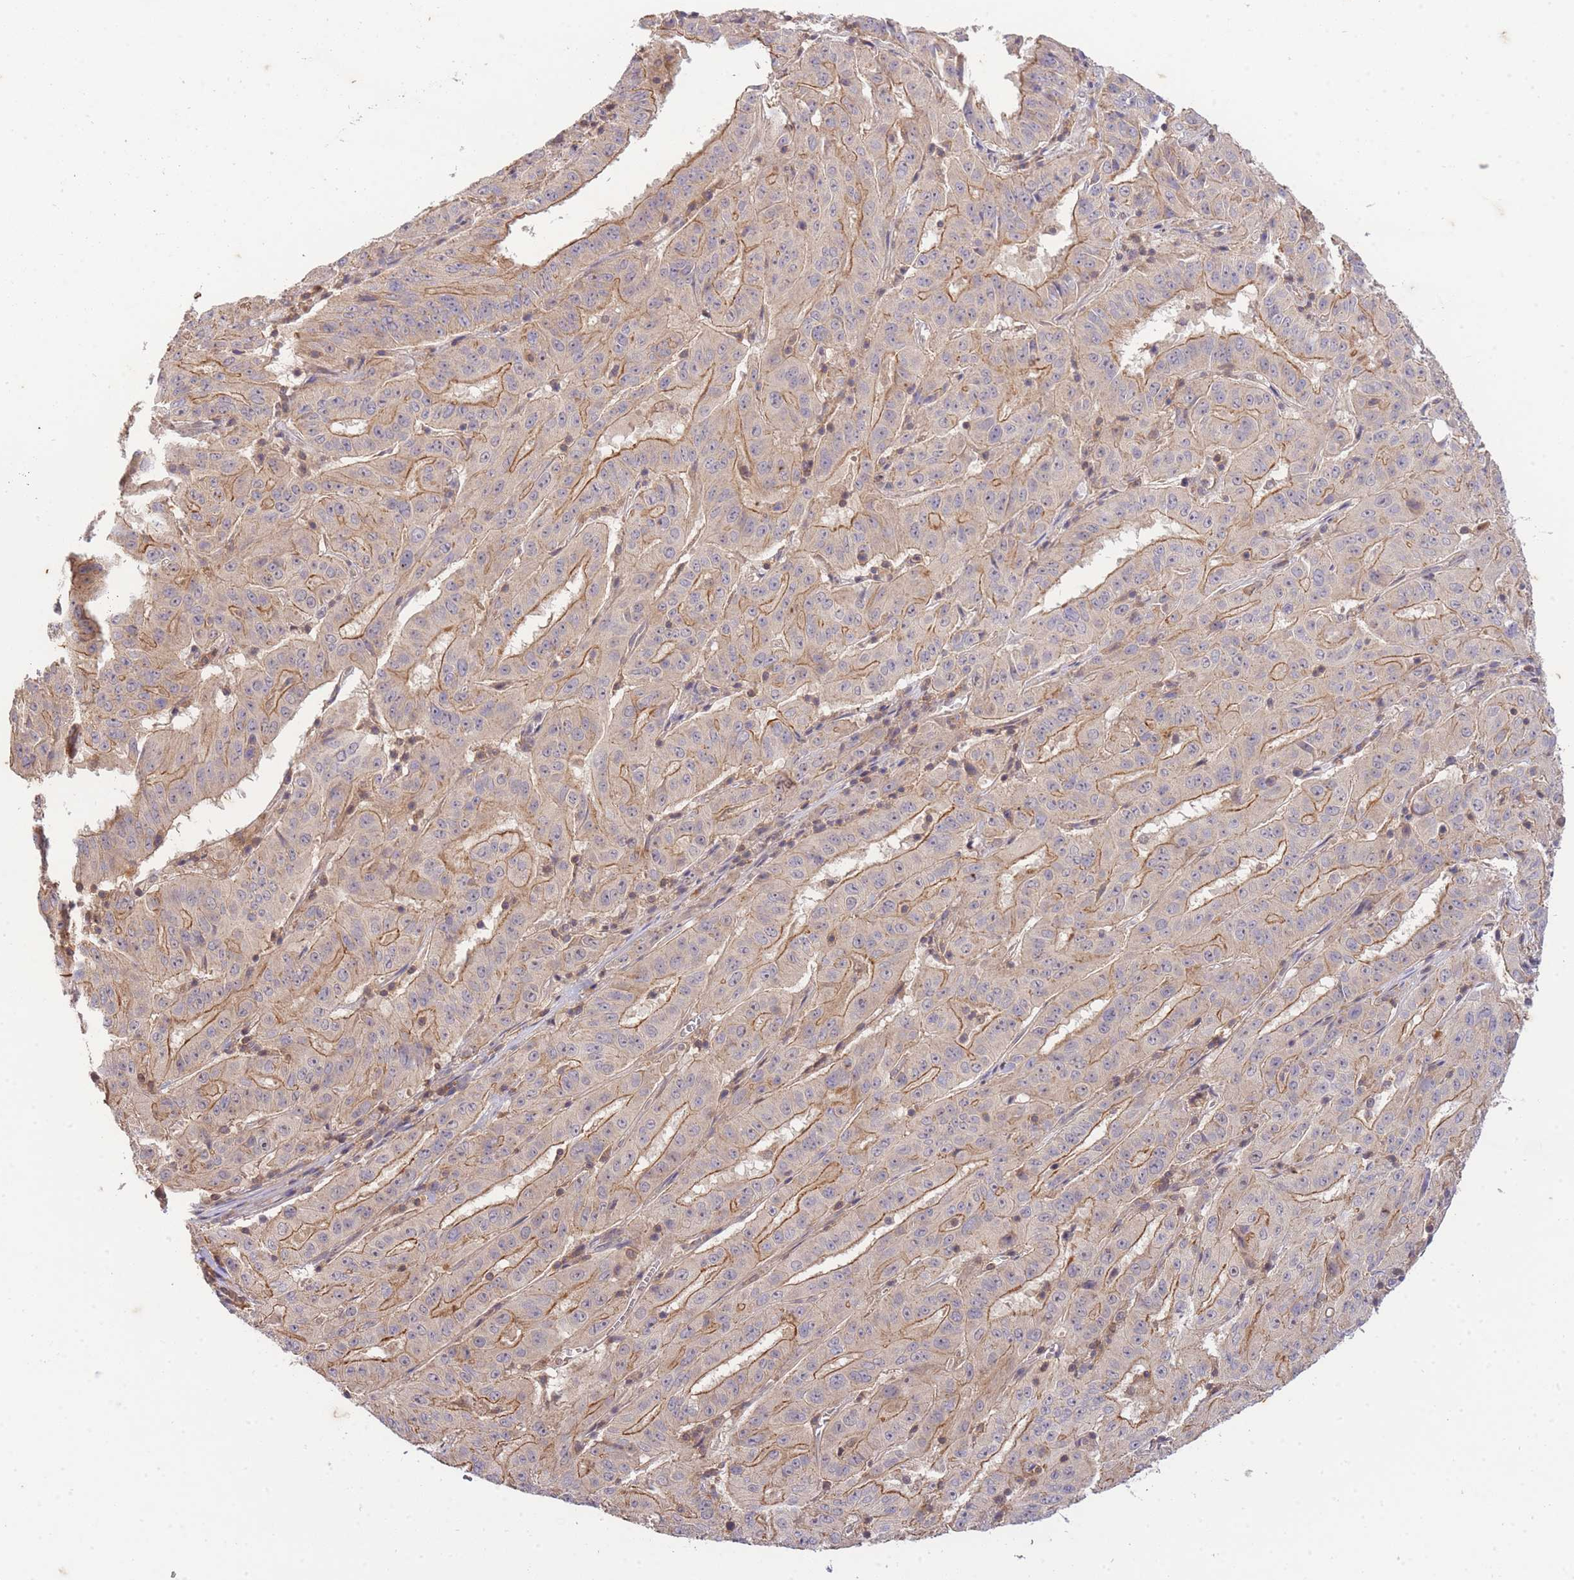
{"staining": {"intensity": "moderate", "quantity": "25%-75%", "location": "cytoplasmic/membranous"}, "tissue": "pancreatic cancer", "cell_type": "Tumor cells", "image_type": "cancer", "snomed": [{"axis": "morphology", "description": "Adenocarcinoma, NOS"}, {"axis": "topography", "description": "Pancreas"}], "caption": "Tumor cells reveal moderate cytoplasmic/membranous staining in about 25%-75% of cells in pancreatic adenocarcinoma.", "gene": "ST8SIA4", "patient": {"sex": "male", "age": 63}}